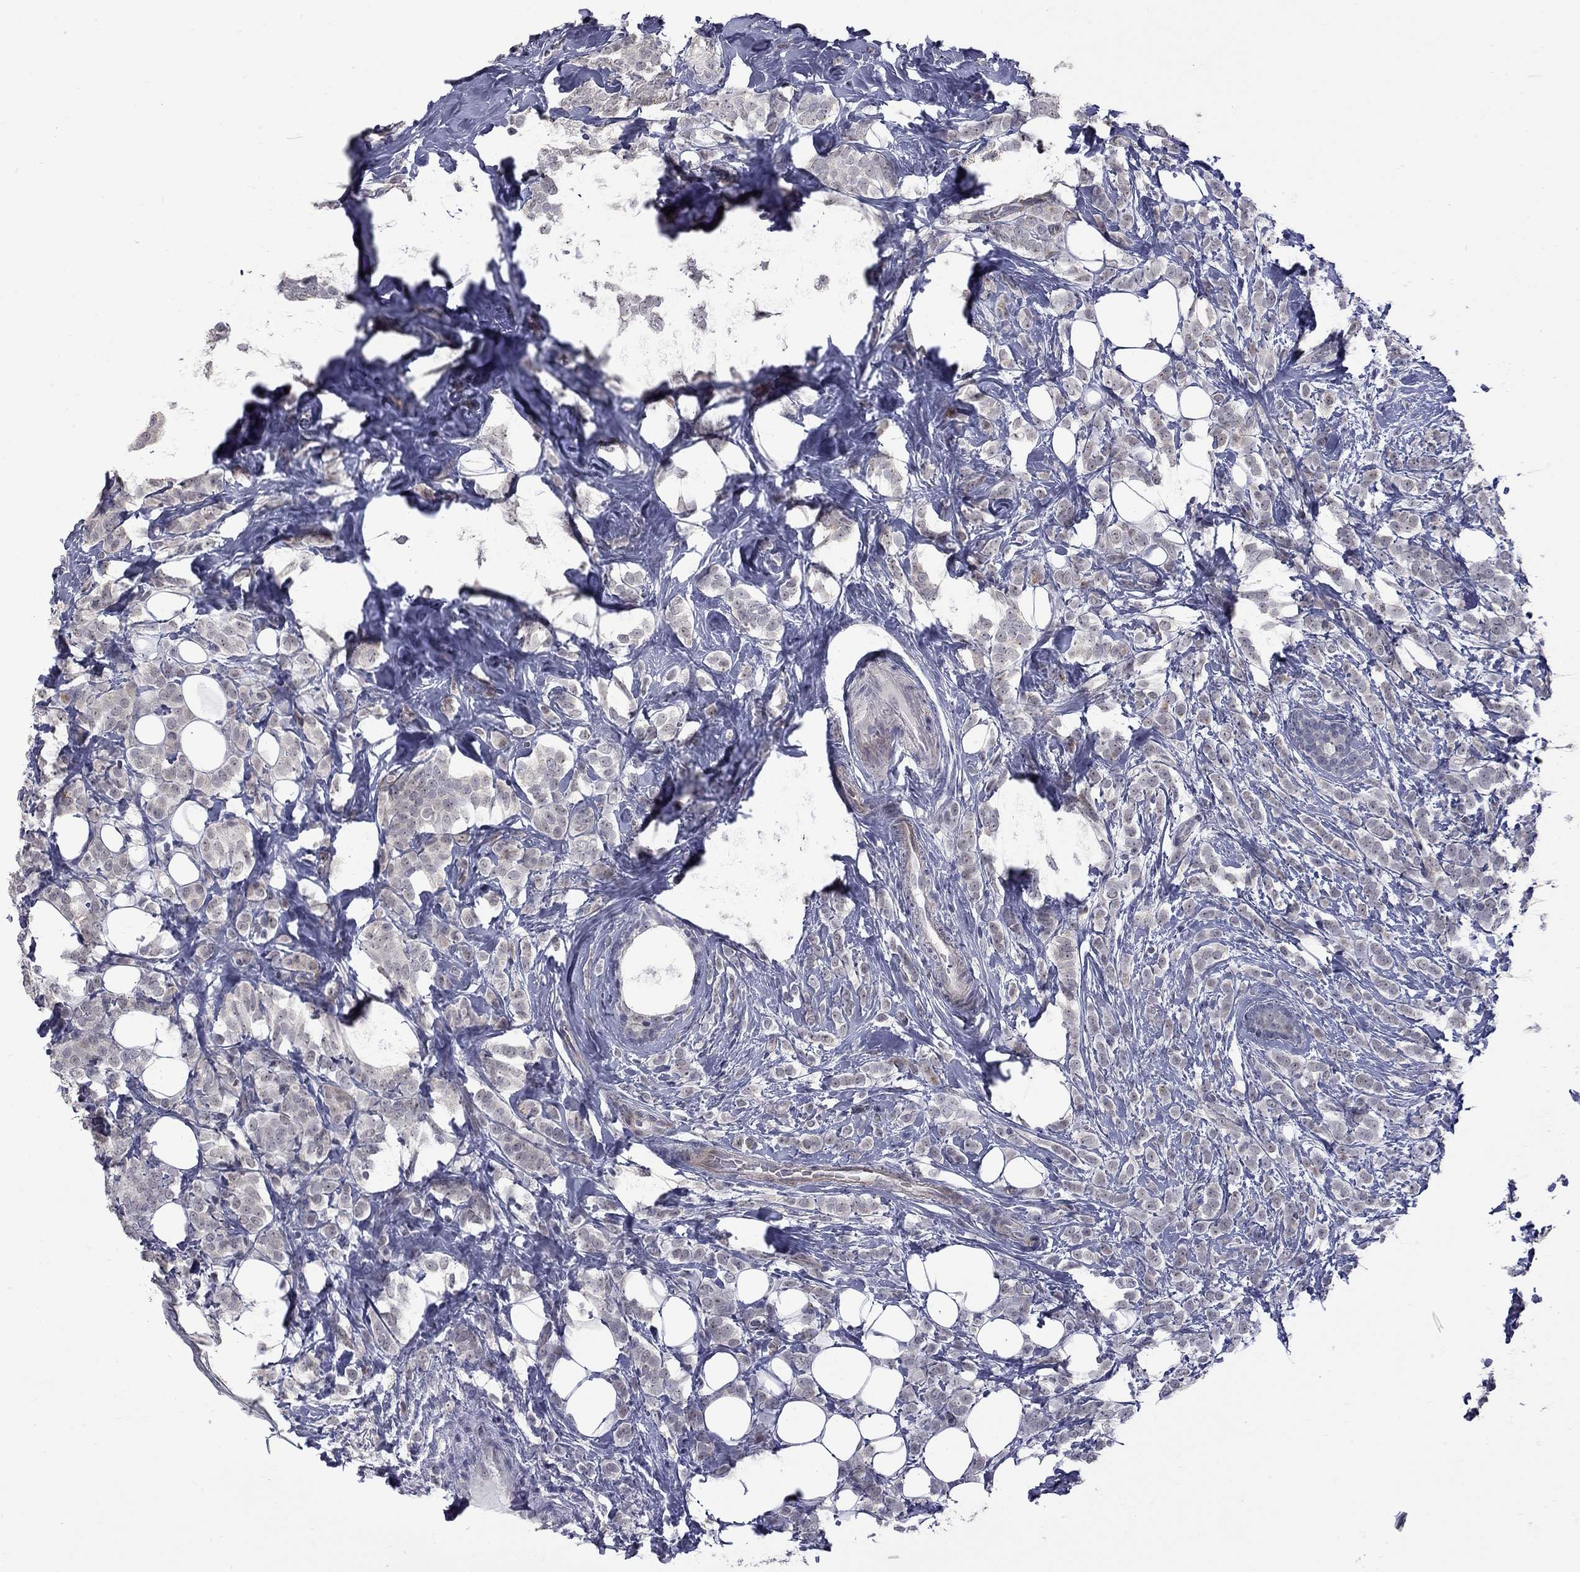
{"staining": {"intensity": "negative", "quantity": "none", "location": "none"}, "tissue": "breast cancer", "cell_type": "Tumor cells", "image_type": "cancer", "snomed": [{"axis": "morphology", "description": "Lobular carcinoma"}, {"axis": "topography", "description": "Breast"}], "caption": "High power microscopy photomicrograph of an immunohistochemistry micrograph of breast lobular carcinoma, revealing no significant positivity in tumor cells. (Brightfield microscopy of DAB immunohistochemistry (IHC) at high magnification).", "gene": "GSG1L", "patient": {"sex": "female", "age": 49}}